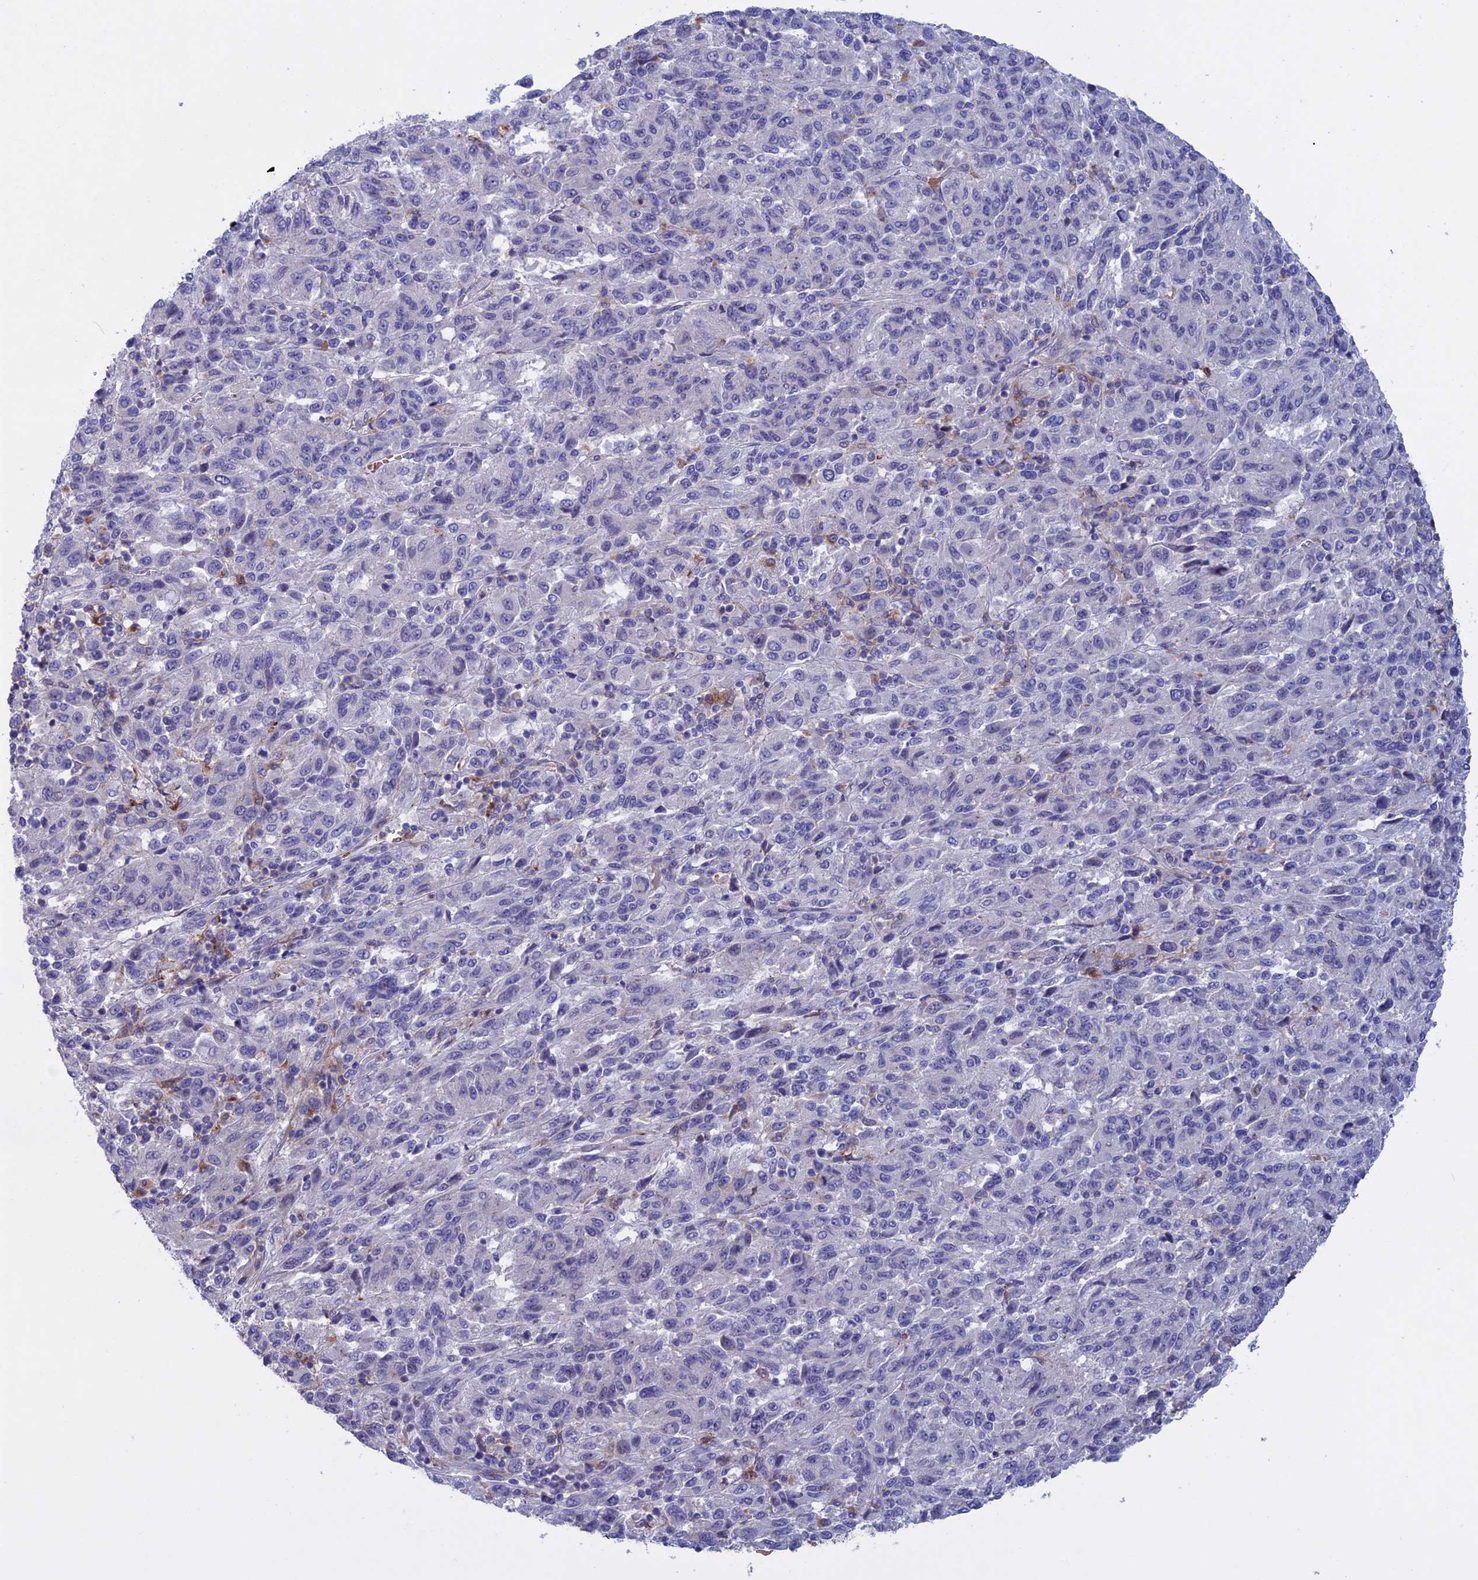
{"staining": {"intensity": "negative", "quantity": "none", "location": "none"}, "tissue": "melanoma", "cell_type": "Tumor cells", "image_type": "cancer", "snomed": [{"axis": "morphology", "description": "Malignant melanoma, Metastatic site"}, {"axis": "topography", "description": "Lung"}], "caption": "Protein analysis of malignant melanoma (metastatic site) displays no significant staining in tumor cells.", "gene": "SLC2A6", "patient": {"sex": "male", "age": 64}}